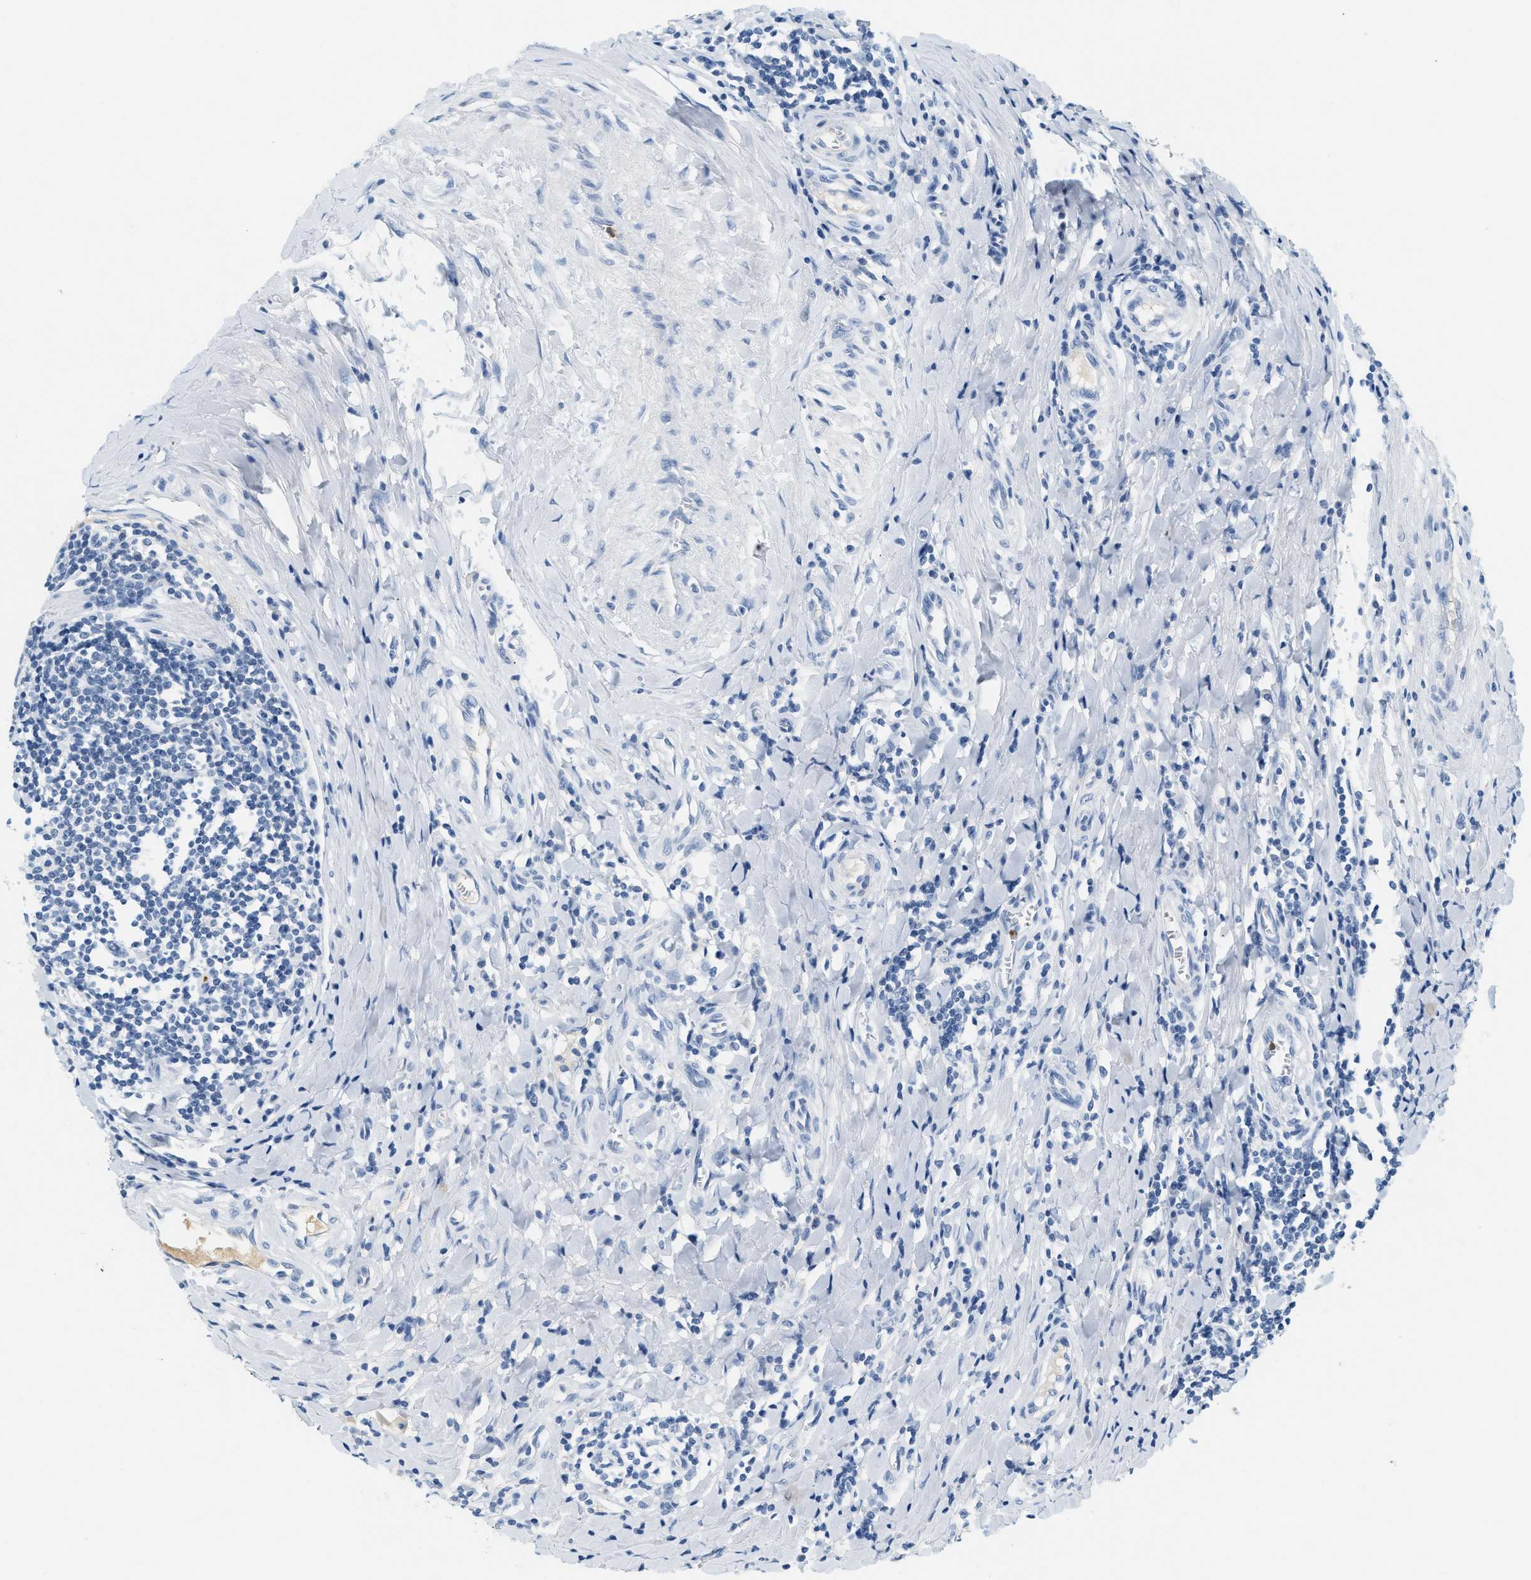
{"staining": {"intensity": "negative", "quantity": "none", "location": "none"}, "tissue": "testis cancer", "cell_type": "Tumor cells", "image_type": "cancer", "snomed": [{"axis": "morphology", "description": "Seminoma, NOS"}, {"axis": "morphology", "description": "Carcinoma, Embryonal, NOS"}, {"axis": "topography", "description": "Testis"}], "caption": "This histopathology image is of testis cancer stained with immunohistochemistry (IHC) to label a protein in brown with the nuclei are counter-stained blue. There is no staining in tumor cells. The staining was performed using DAB (3,3'-diaminobenzidine) to visualize the protein expression in brown, while the nuclei were stained in blue with hematoxylin (Magnification: 20x).", "gene": "LCN2", "patient": {"sex": "male", "age": 36}}